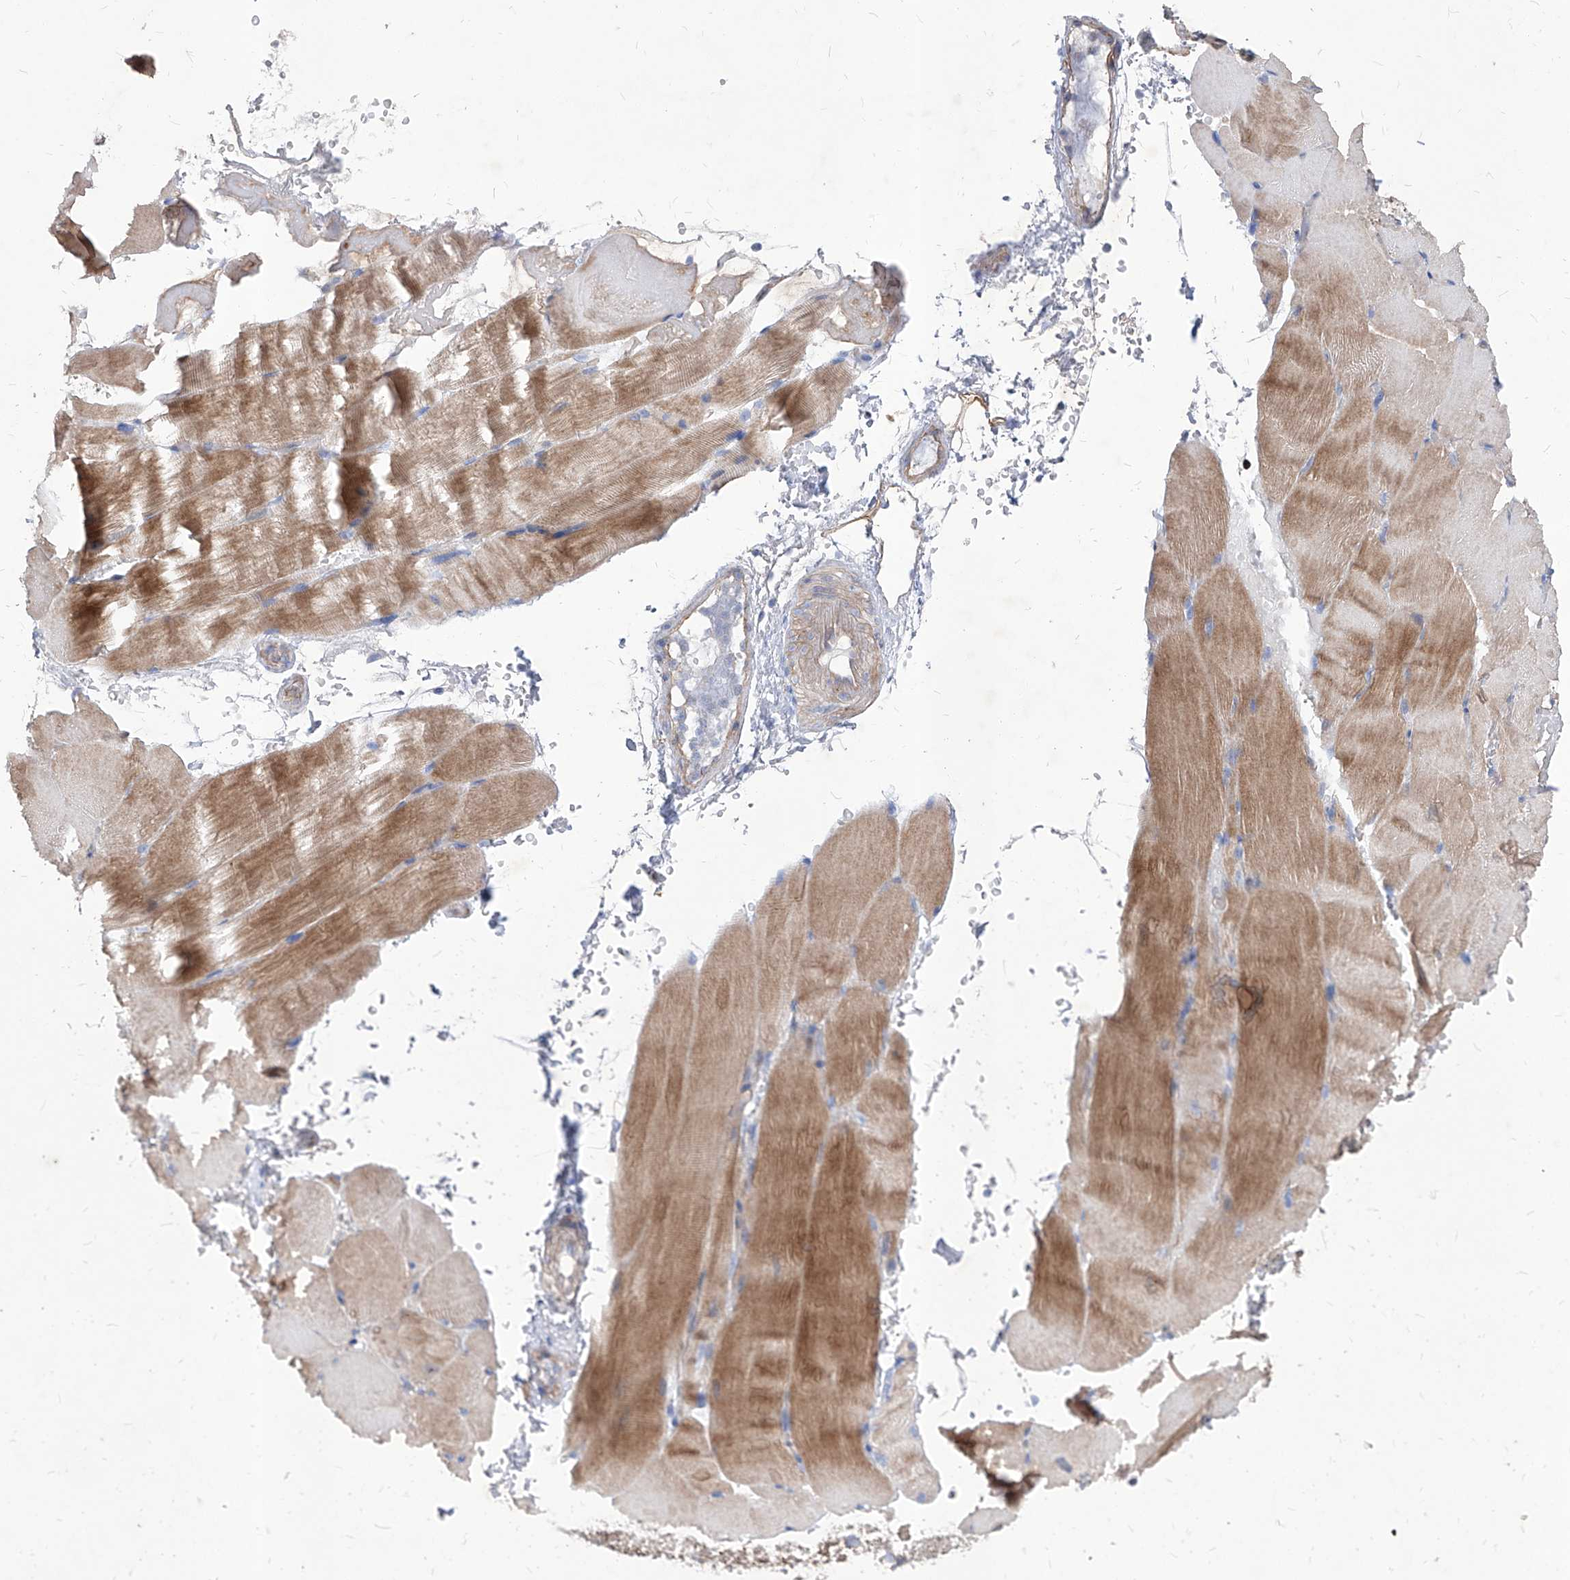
{"staining": {"intensity": "moderate", "quantity": "<25%", "location": "cytoplasmic/membranous"}, "tissue": "skeletal muscle", "cell_type": "Myocytes", "image_type": "normal", "snomed": [{"axis": "morphology", "description": "Normal tissue, NOS"}, {"axis": "topography", "description": "Skeletal muscle"}, {"axis": "topography", "description": "Parathyroid gland"}], "caption": "IHC of normal human skeletal muscle displays low levels of moderate cytoplasmic/membranous staining in approximately <25% of myocytes. The protein is stained brown, and the nuclei are stained in blue (DAB IHC with brightfield microscopy, high magnification).", "gene": "UBOX5", "patient": {"sex": "female", "age": 37}}